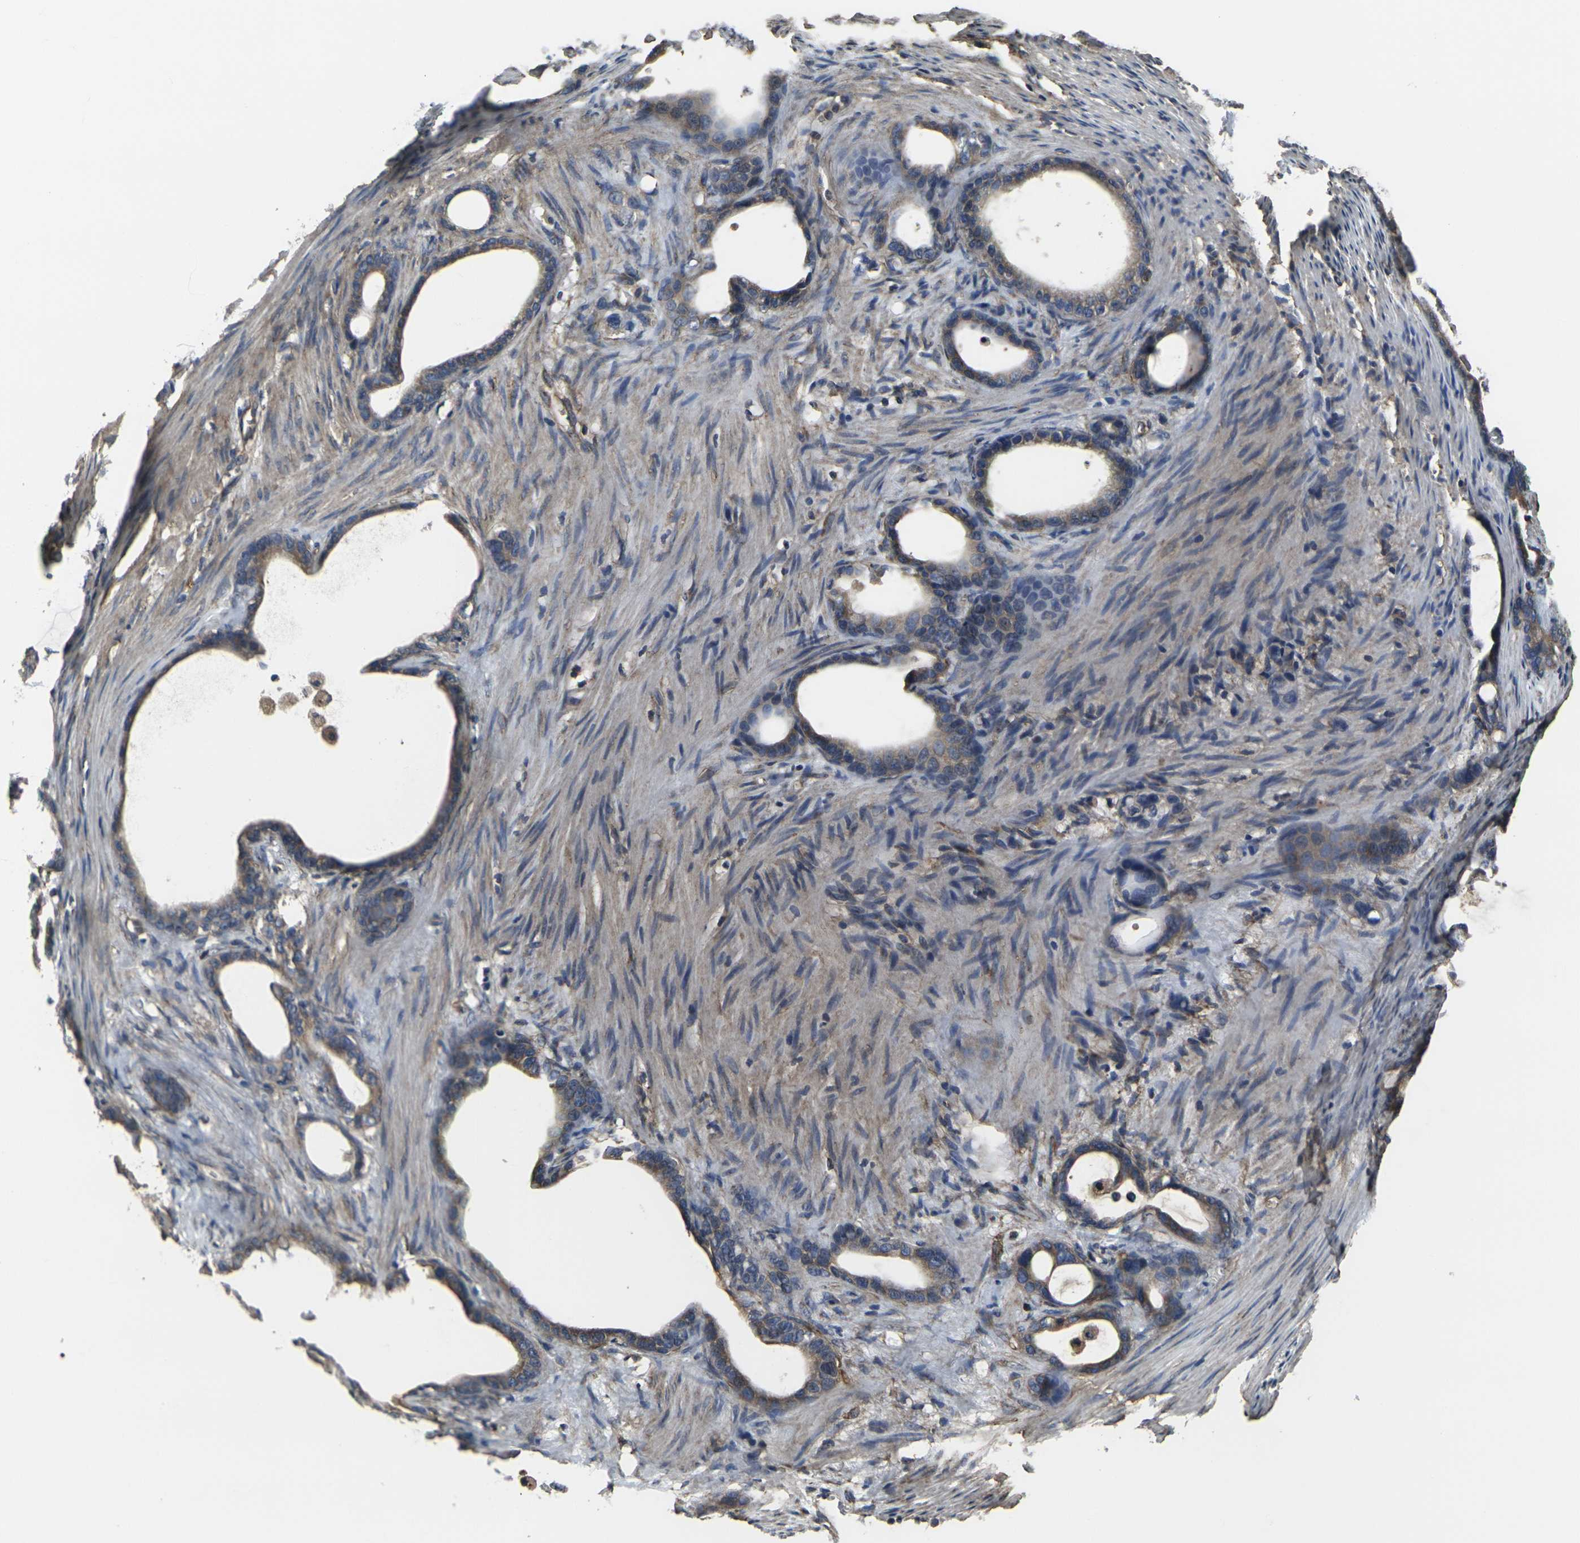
{"staining": {"intensity": "weak", "quantity": ">75%", "location": "cytoplasmic/membranous"}, "tissue": "stomach cancer", "cell_type": "Tumor cells", "image_type": "cancer", "snomed": [{"axis": "morphology", "description": "Adenocarcinoma, NOS"}, {"axis": "topography", "description": "Stomach"}], "caption": "Immunohistochemistry (IHC) of stomach cancer exhibits low levels of weak cytoplasmic/membranous staining in about >75% of tumor cells.", "gene": "PRKACB", "patient": {"sex": "female", "age": 75}}